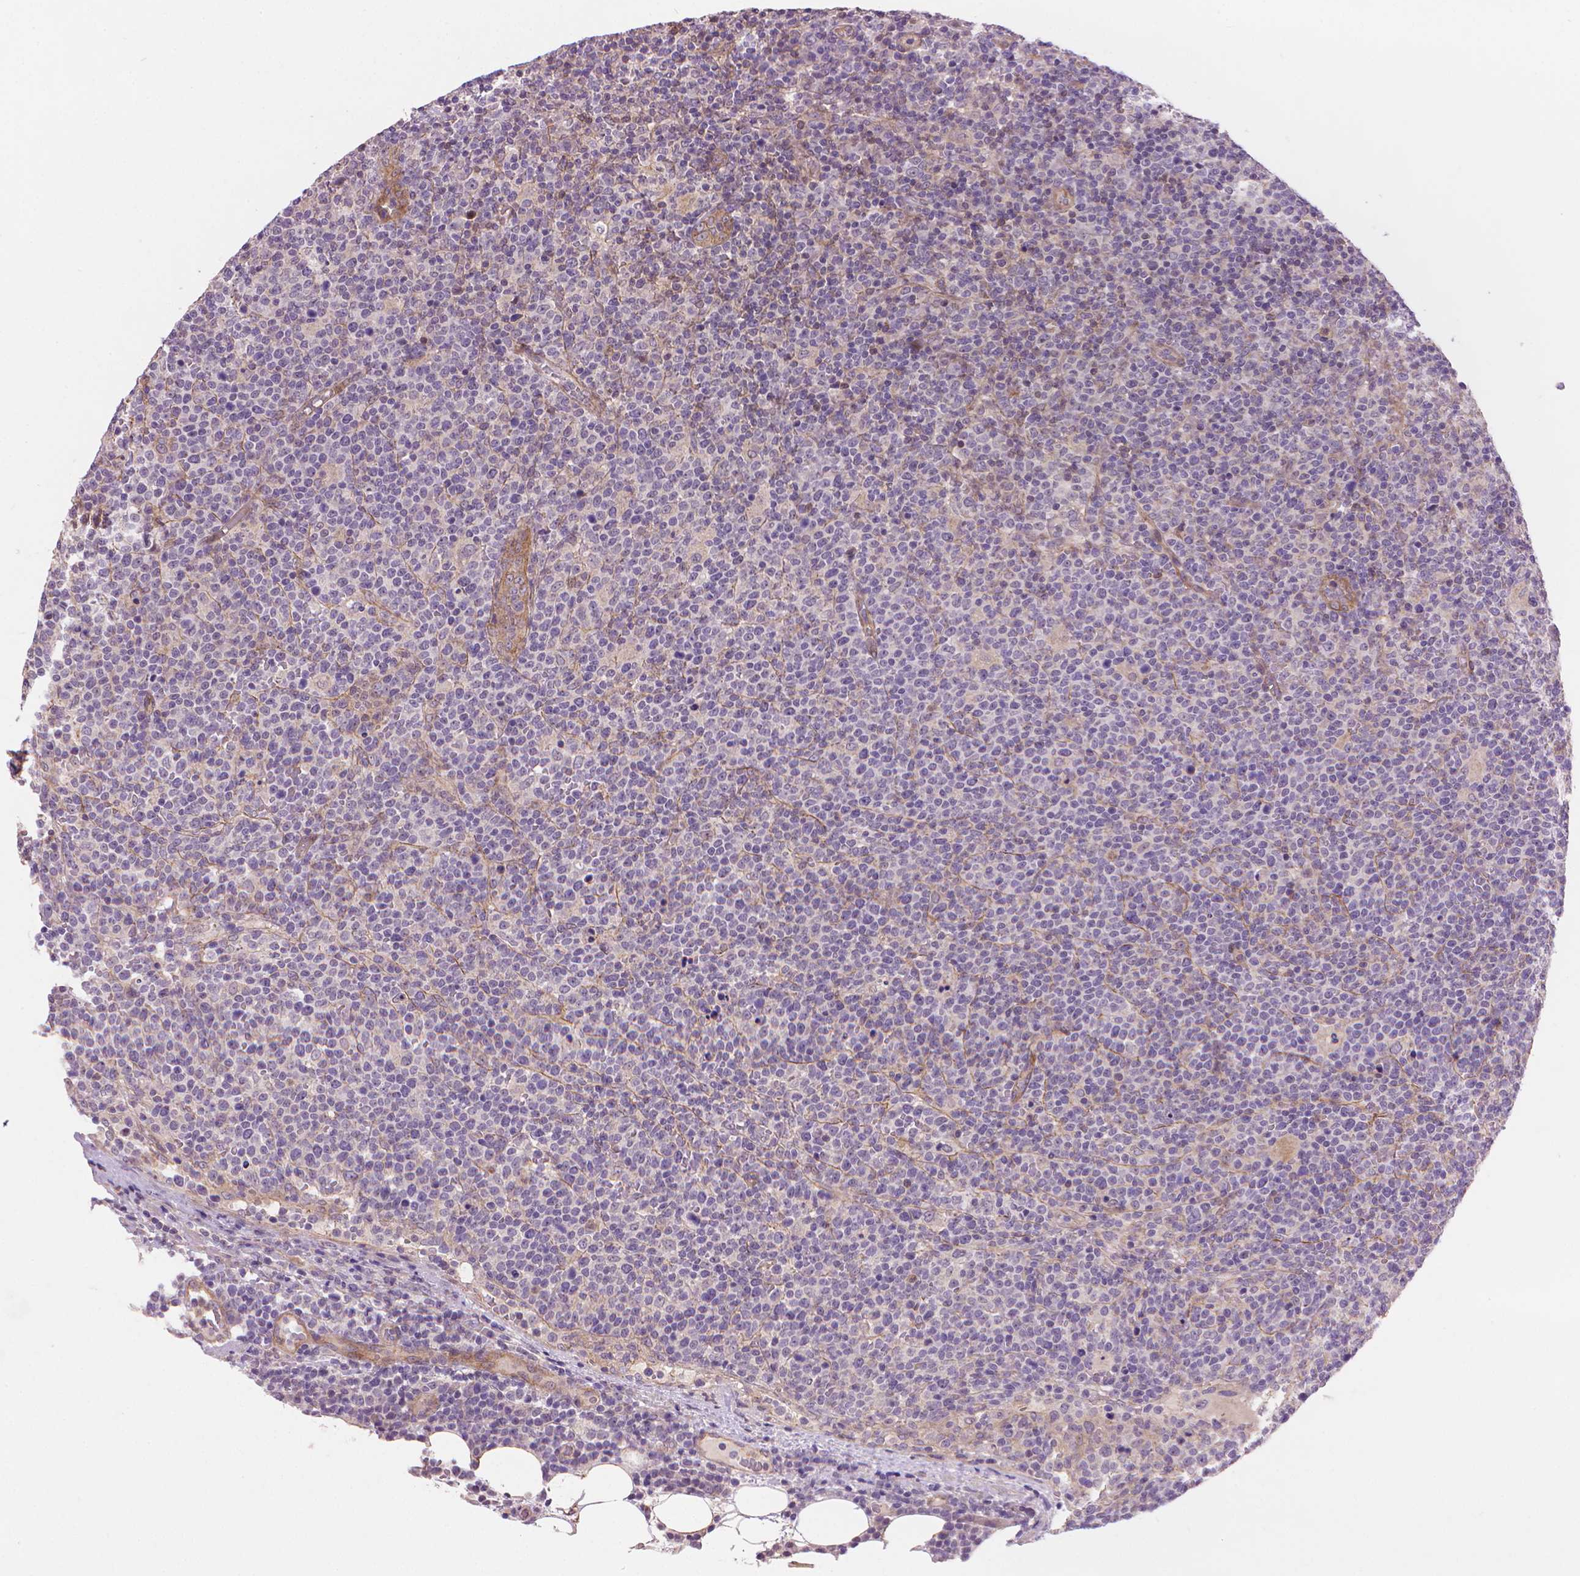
{"staining": {"intensity": "negative", "quantity": "none", "location": "none"}, "tissue": "lymphoma", "cell_type": "Tumor cells", "image_type": "cancer", "snomed": [{"axis": "morphology", "description": "Malignant lymphoma, non-Hodgkin's type, High grade"}, {"axis": "topography", "description": "Lymph node"}], "caption": "DAB immunohistochemical staining of human malignant lymphoma, non-Hodgkin's type (high-grade) reveals no significant positivity in tumor cells.", "gene": "AMMECR1", "patient": {"sex": "male", "age": 61}}